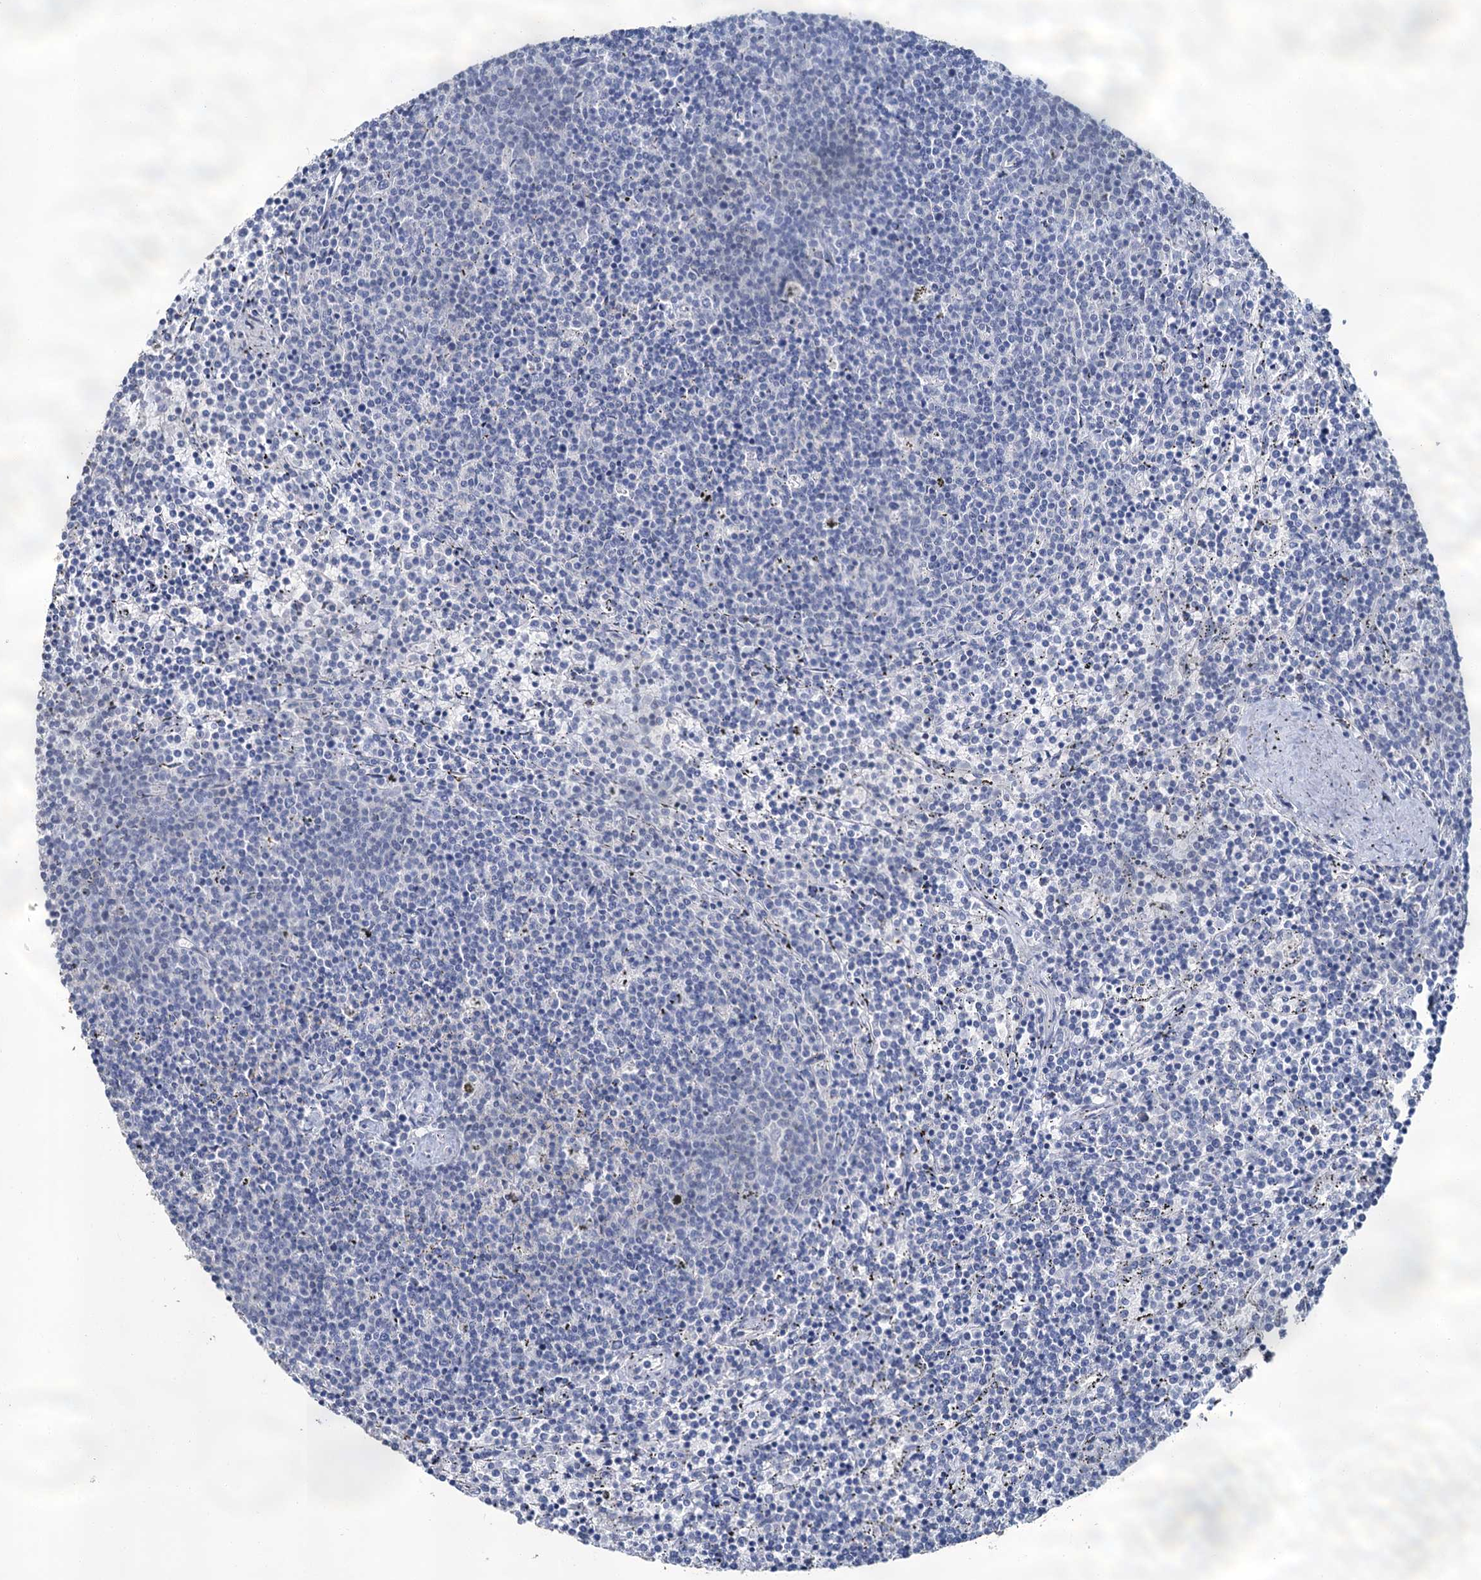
{"staining": {"intensity": "negative", "quantity": "none", "location": "none"}, "tissue": "lymphoma", "cell_type": "Tumor cells", "image_type": "cancer", "snomed": [{"axis": "morphology", "description": "Malignant lymphoma, non-Hodgkin's type, Low grade"}, {"axis": "topography", "description": "Spleen"}], "caption": "Low-grade malignant lymphoma, non-Hodgkin's type stained for a protein using IHC displays no expression tumor cells.", "gene": "SNCB", "patient": {"sex": "female", "age": 50}}